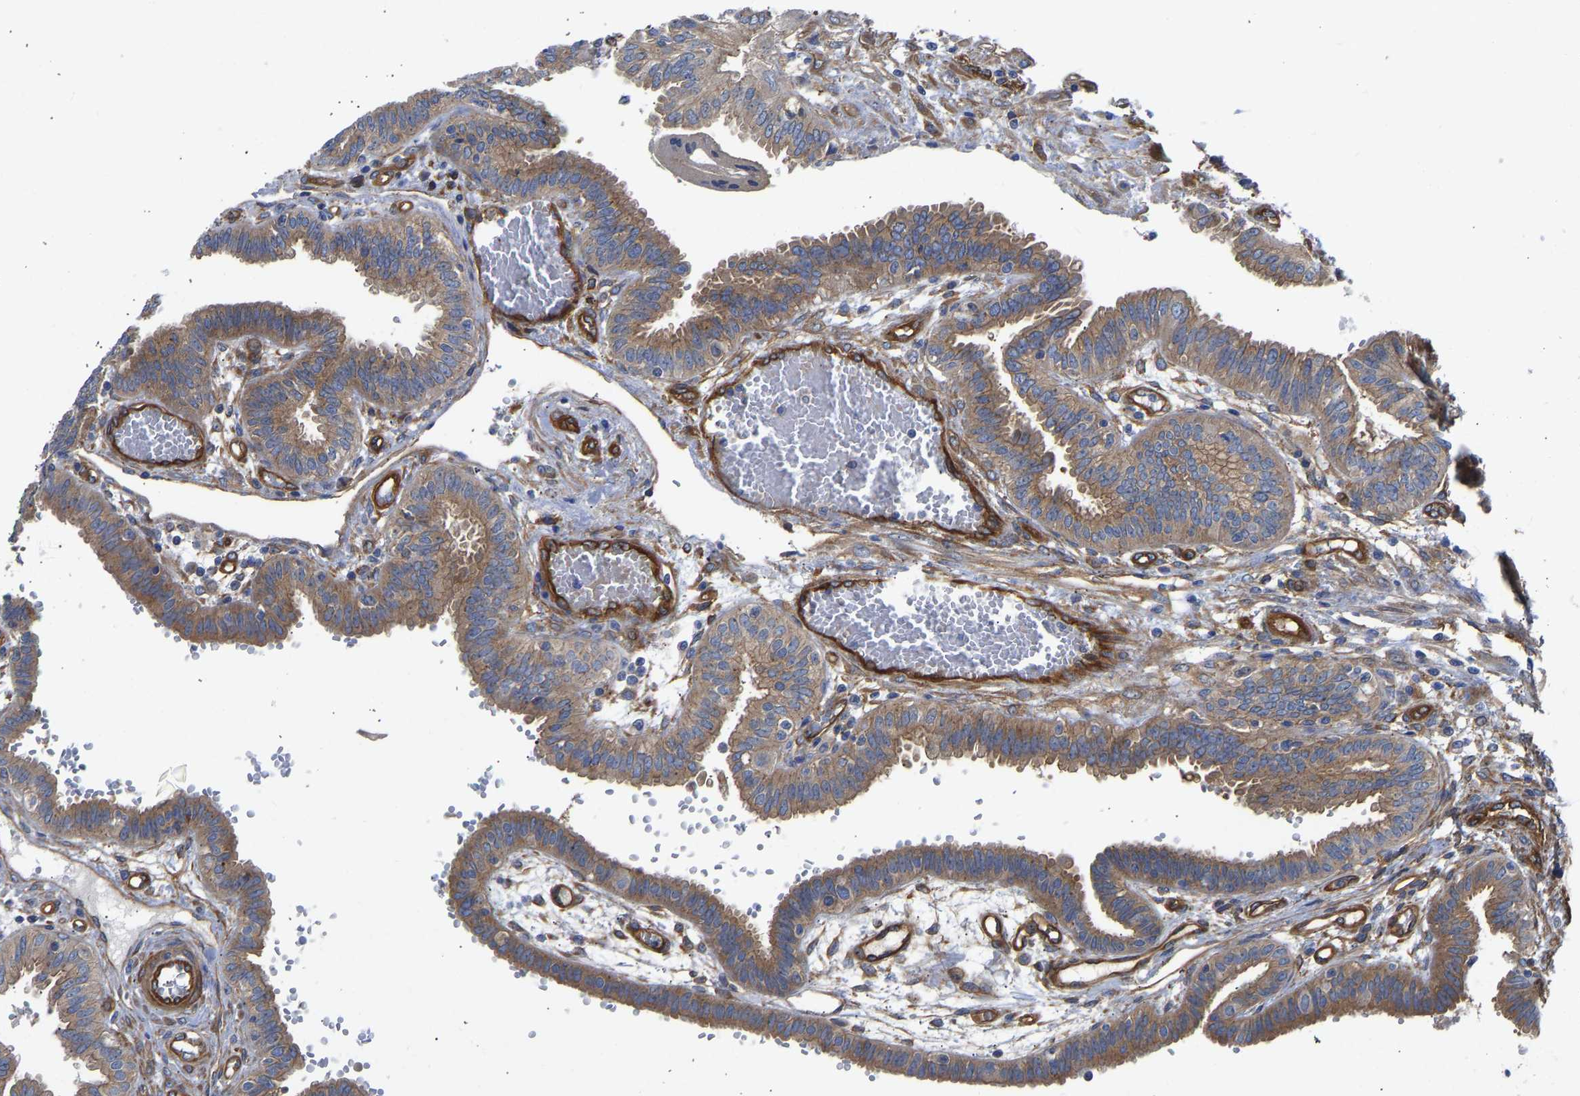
{"staining": {"intensity": "moderate", "quantity": ">75%", "location": "cytoplasmic/membranous"}, "tissue": "fallopian tube", "cell_type": "Glandular cells", "image_type": "normal", "snomed": [{"axis": "morphology", "description": "Normal tissue, NOS"}, {"axis": "topography", "description": "Fallopian tube"}, {"axis": "topography", "description": "Placenta"}], "caption": "Immunohistochemical staining of benign fallopian tube displays moderate cytoplasmic/membranous protein positivity in about >75% of glandular cells. The staining was performed using DAB to visualize the protein expression in brown, while the nuclei were stained in blue with hematoxylin (Magnification: 20x).", "gene": "MYO1C", "patient": {"sex": "female", "age": 32}}